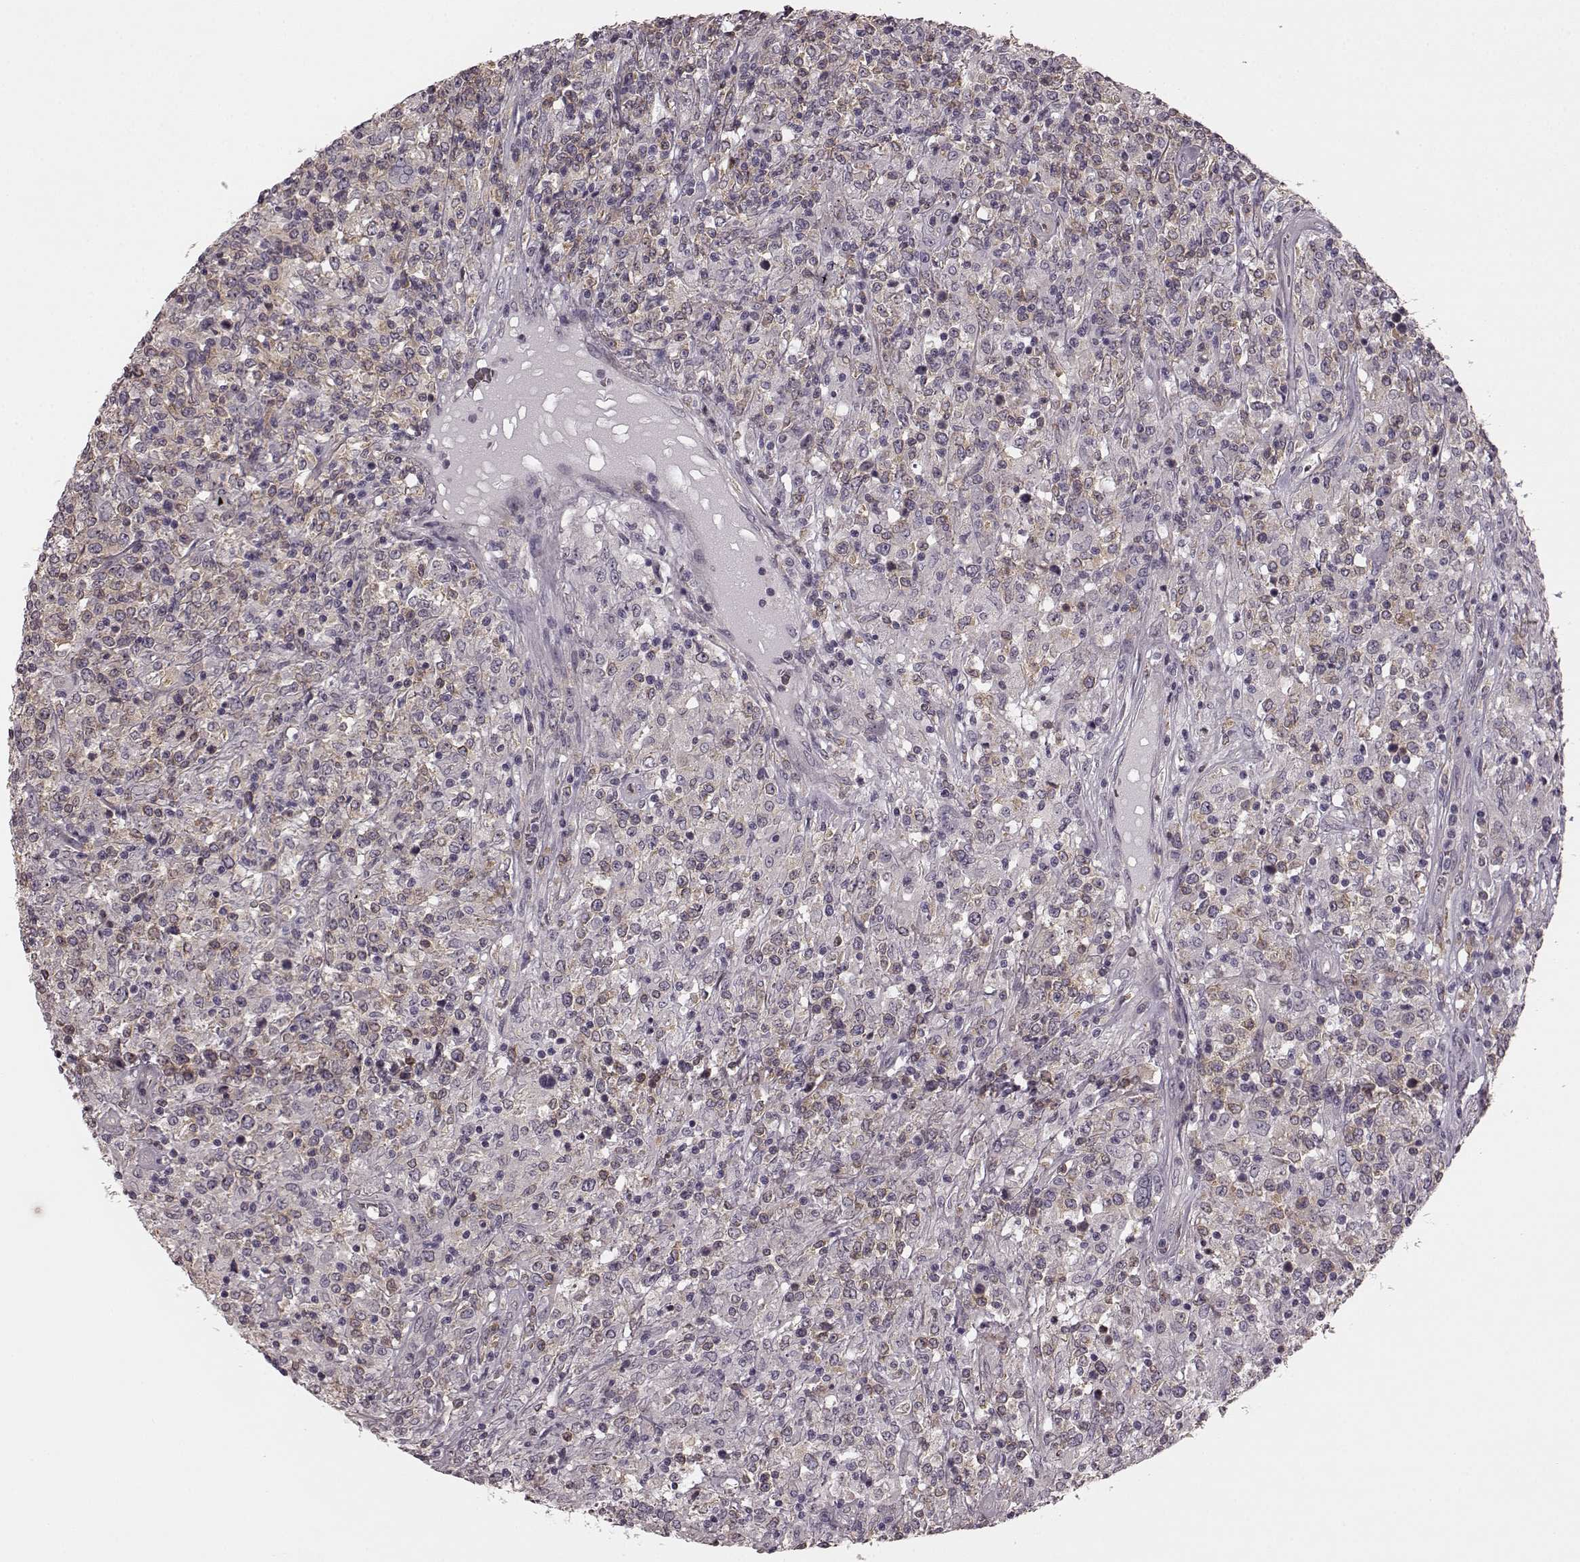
{"staining": {"intensity": "negative", "quantity": "none", "location": "none"}, "tissue": "lymphoma", "cell_type": "Tumor cells", "image_type": "cancer", "snomed": [{"axis": "morphology", "description": "Malignant lymphoma, non-Hodgkin's type, High grade"}, {"axis": "topography", "description": "Lung"}], "caption": "This is a micrograph of IHC staining of high-grade malignant lymphoma, non-Hodgkin's type, which shows no expression in tumor cells.", "gene": "PRKCE", "patient": {"sex": "male", "age": 79}}